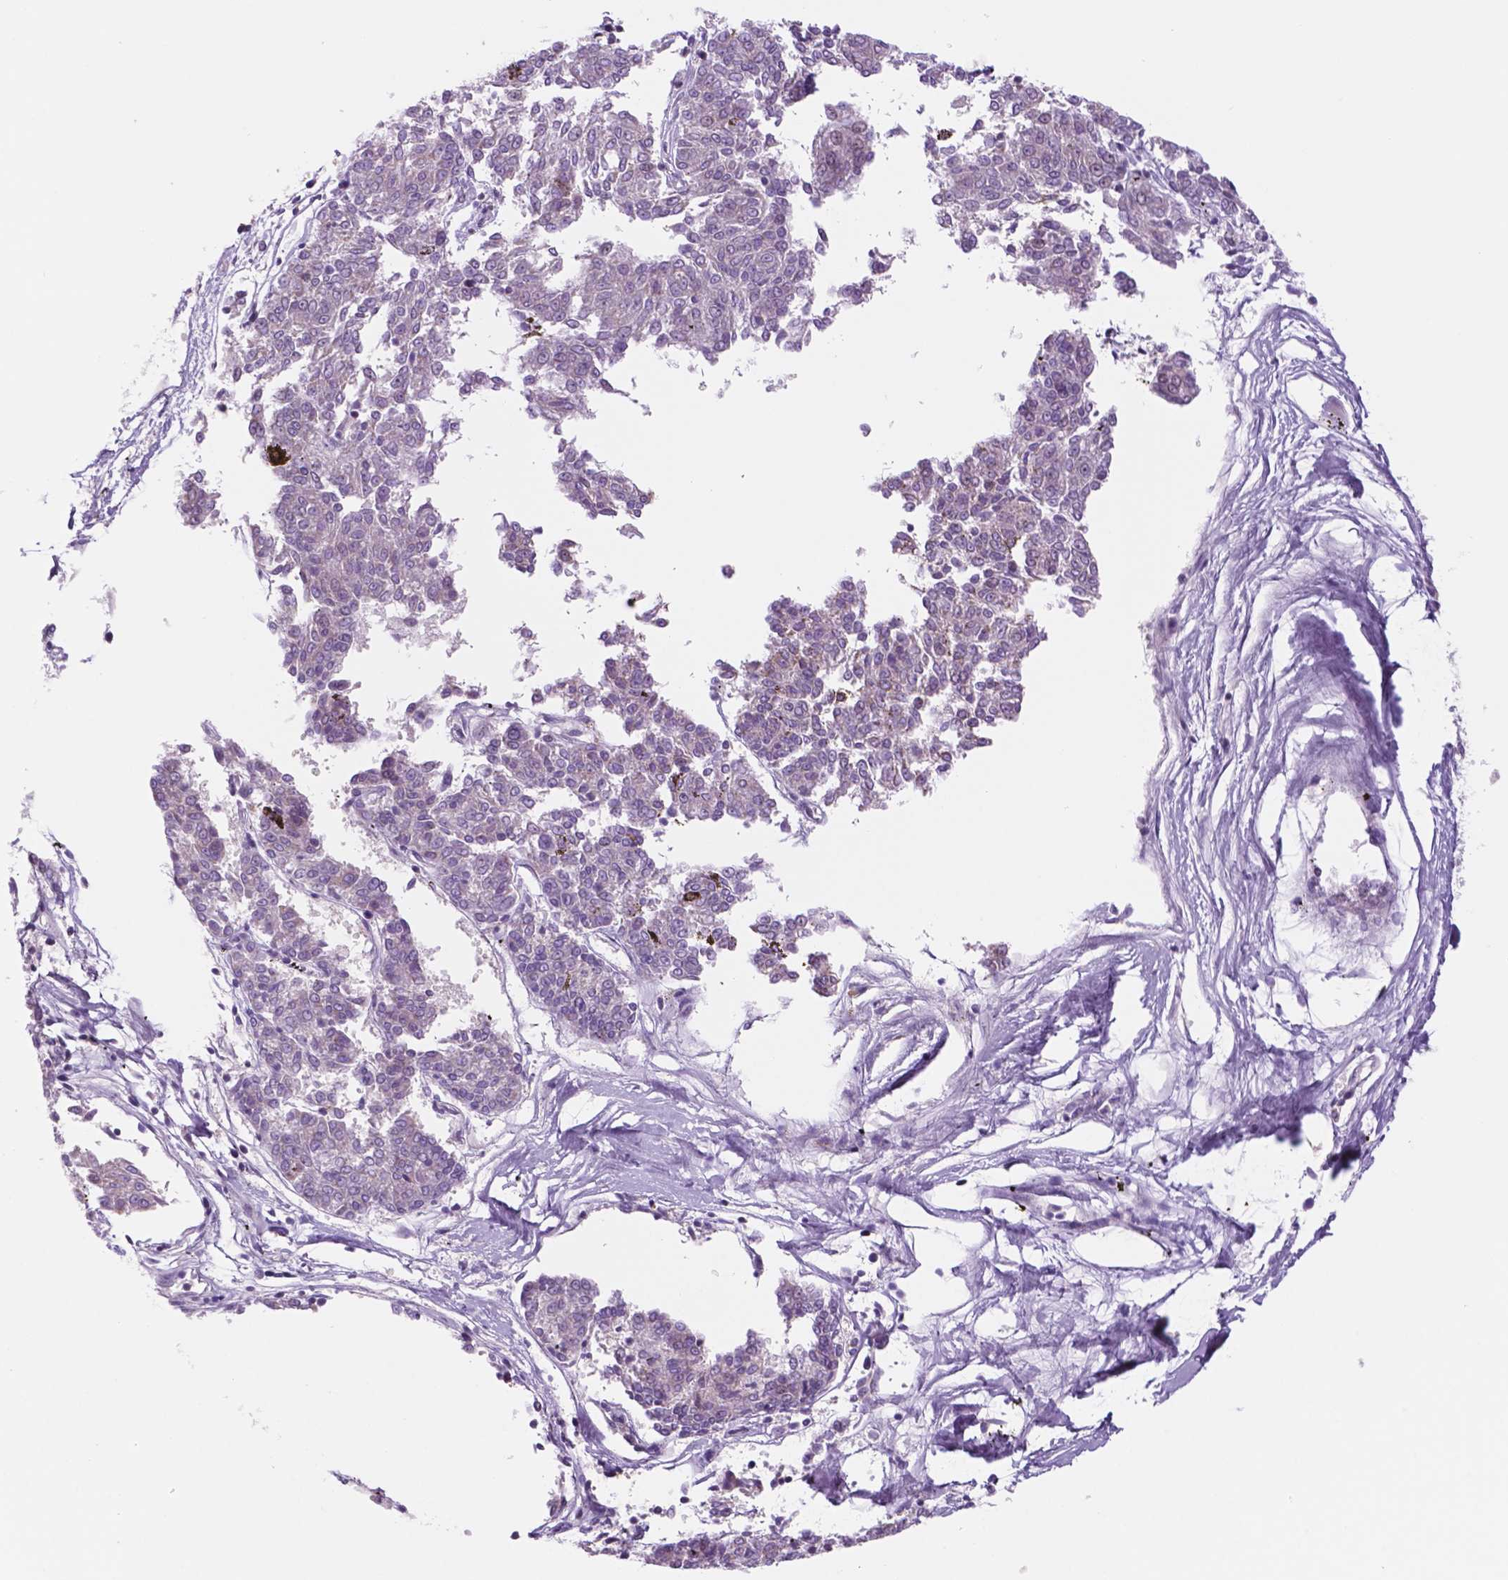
{"staining": {"intensity": "negative", "quantity": "none", "location": "none"}, "tissue": "melanoma", "cell_type": "Tumor cells", "image_type": "cancer", "snomed": [{"axis": "morphology", "description": "Malignant melanoma, NOS"}, {"axis": "topography", "description": "Skin"}], "caption": "Tumor cells are negative for protein expression in human malignant melanoma.", "gene": "RND3", "patient": {"sex": "female", "age": 72}}